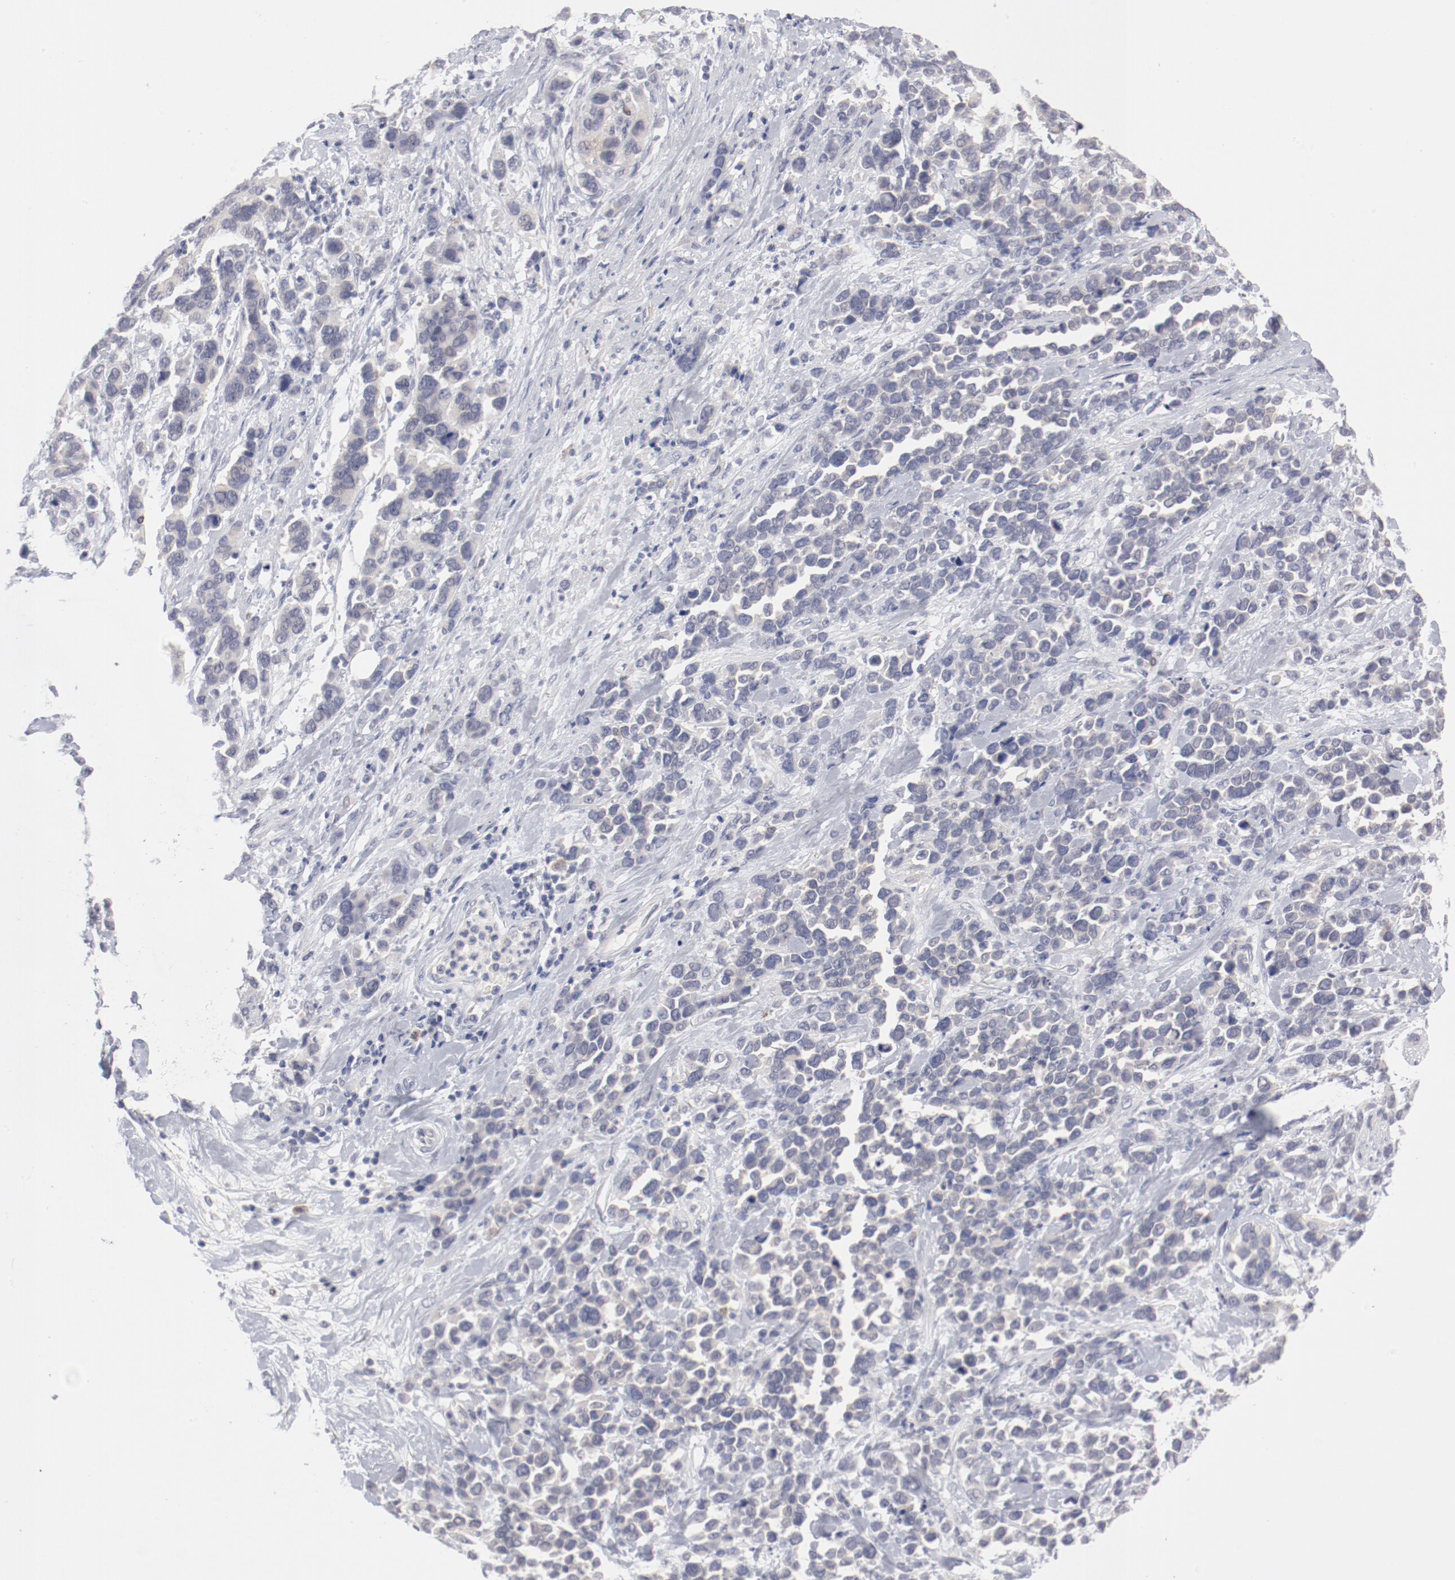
{"staining": {"intensity": "negative", "quantity": "none", "location": "none"}, "tissue": "stomach cancer", "cell_type": "Tumor cells", "image_type": "cancer", "snomed": [{"axis": "morphology", "description": "Adenocarcinoma, NOS"}, {"axis": "topography", "description": "Stomach, upper"}], "caption": "Adenocarcinoma (stomach) was stained to show a protein in brown. There is no significant positivity in tumor cells.", "gene": "SH3BGR", "patient": {"sex": "male", "age": 71}}